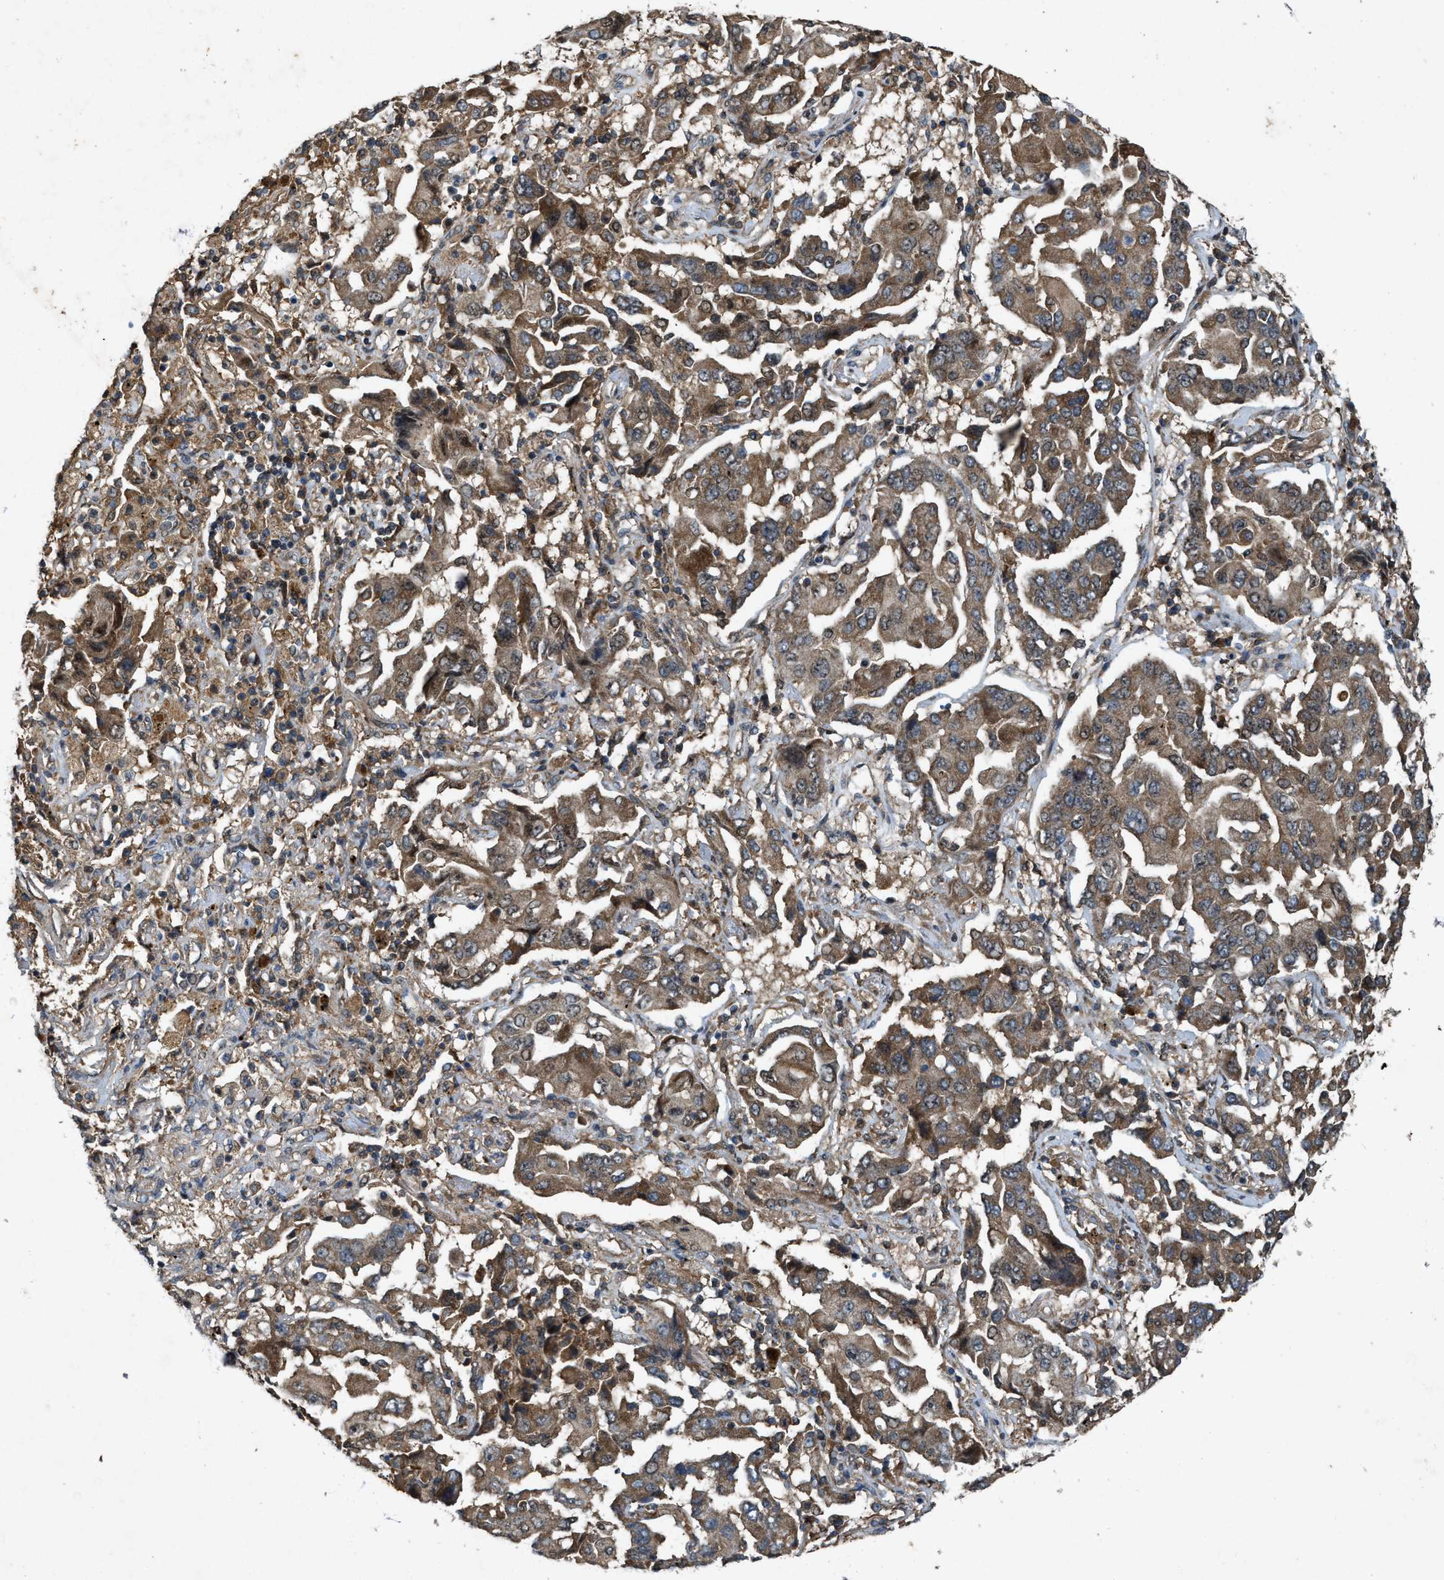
{"staining": {"intensity": "moderate", "quantity": ">75%", "location": "cytoplasmic/membranous"}, "tissue": "lung cancer", "cell_type": "Tumor cells", "image_type": "cancer", "snomed": [{"axis": "morphology", "description": "Adenocarcinoma, NOS"}, {"axis": "topography", "description": "Lung"}], "caption": "Protein expression analysis of human lung cancer (adenocarcinoma) reveals moderate cytoplasmic/membranous staining in about >75% of tumor cells. (DAB (3,3'-diaminobenzidine) IHC, brown staining for protein, blue staining for nuclei).", "gene": "PDP2", "patient": {"sex": "female", "age": 65}}